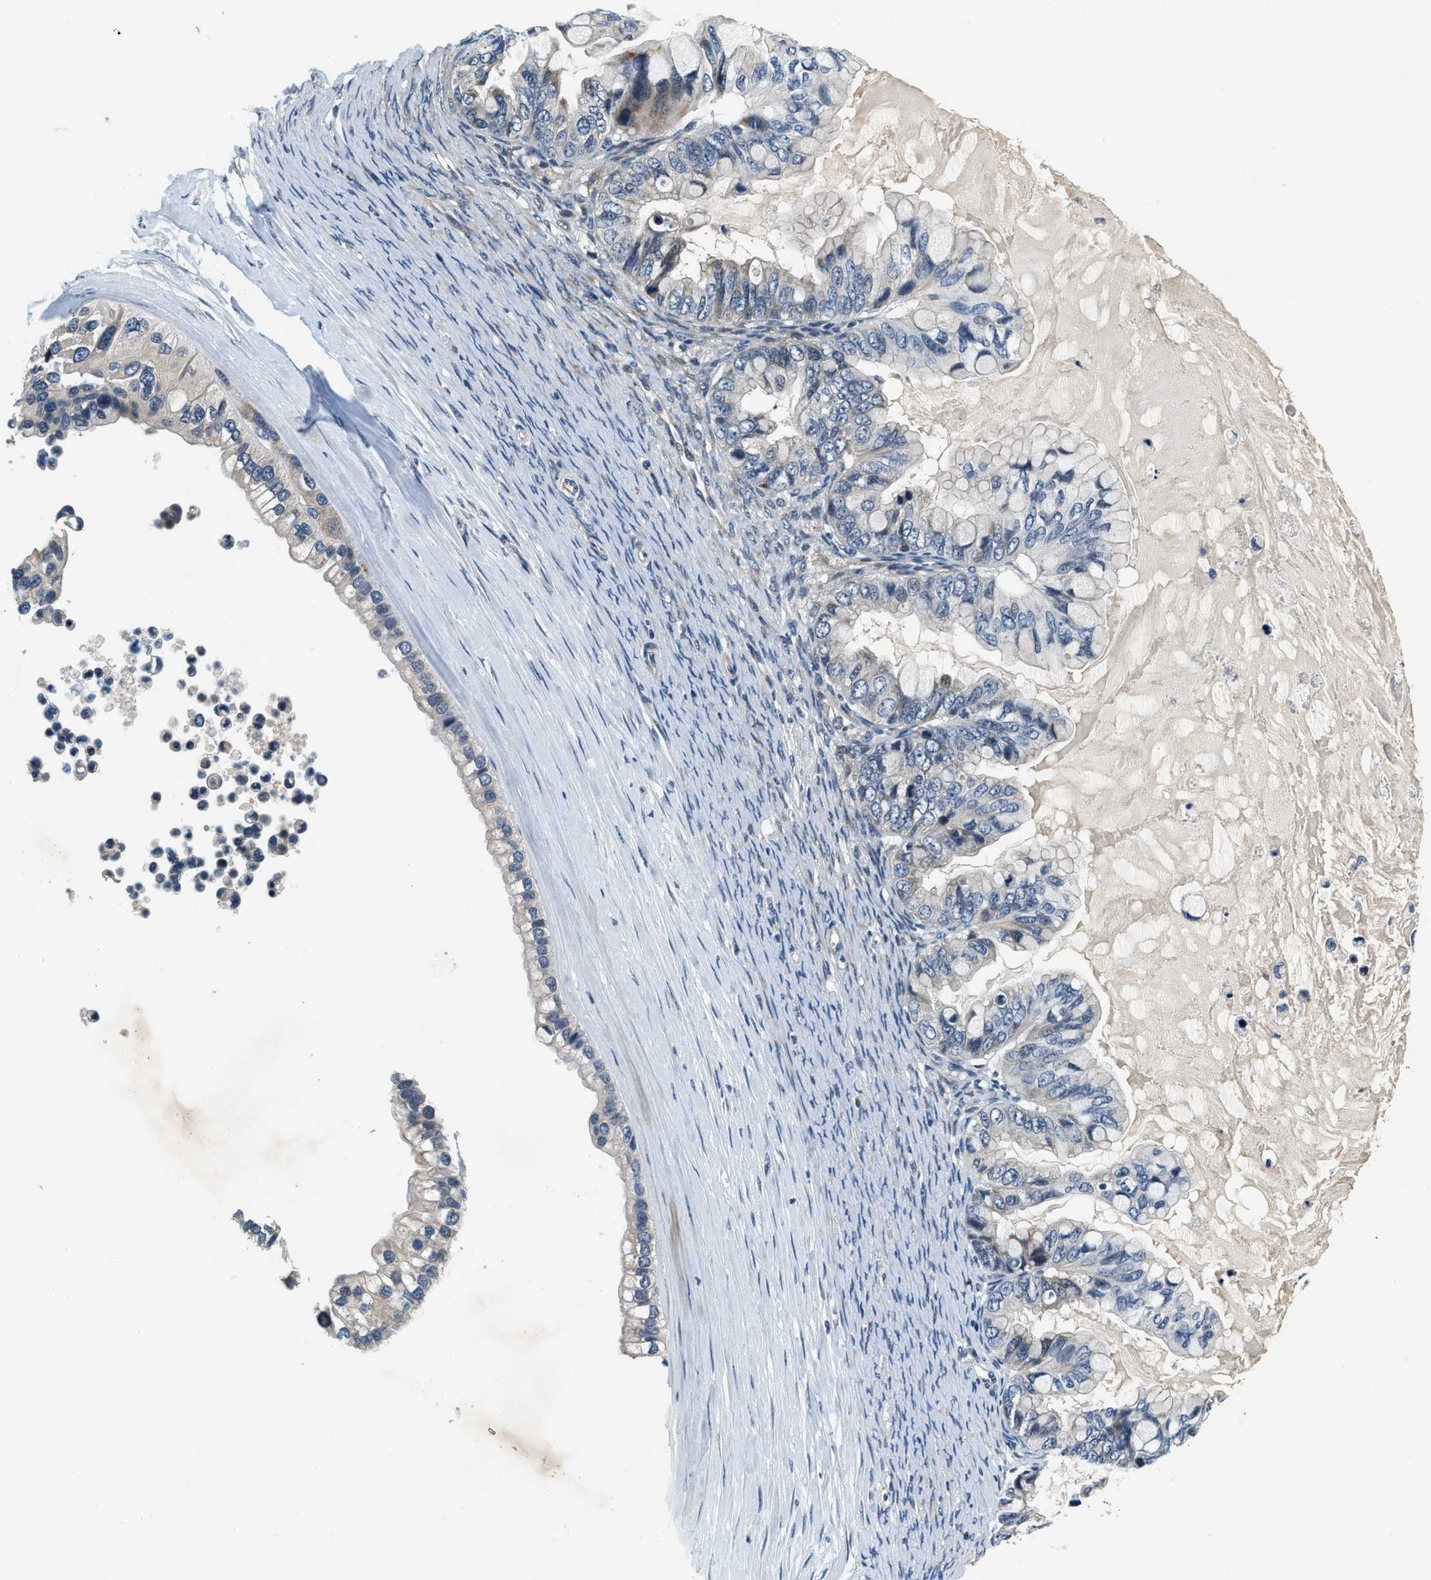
{"staining": {"intensity": "negative", "quantity": "none", "location": "none"}, "tissue": "ovarian cancer", "cell_type": "Tumor cells", "image_type": "cancer", "snomed": [{"axis": "morphology", "description": "Cystadenocarcinoma, mucinous, NOS"}, {"axis": "topography", "description": "Ovary"}], "caption": "A high-resolution photomicrograph shows immunohistochemistry staining of ovarian cancer, which demonstrates no significant expression in tumor cells.", "gene": "YAE1", "patient": {"sex": "female", "age": 80}}